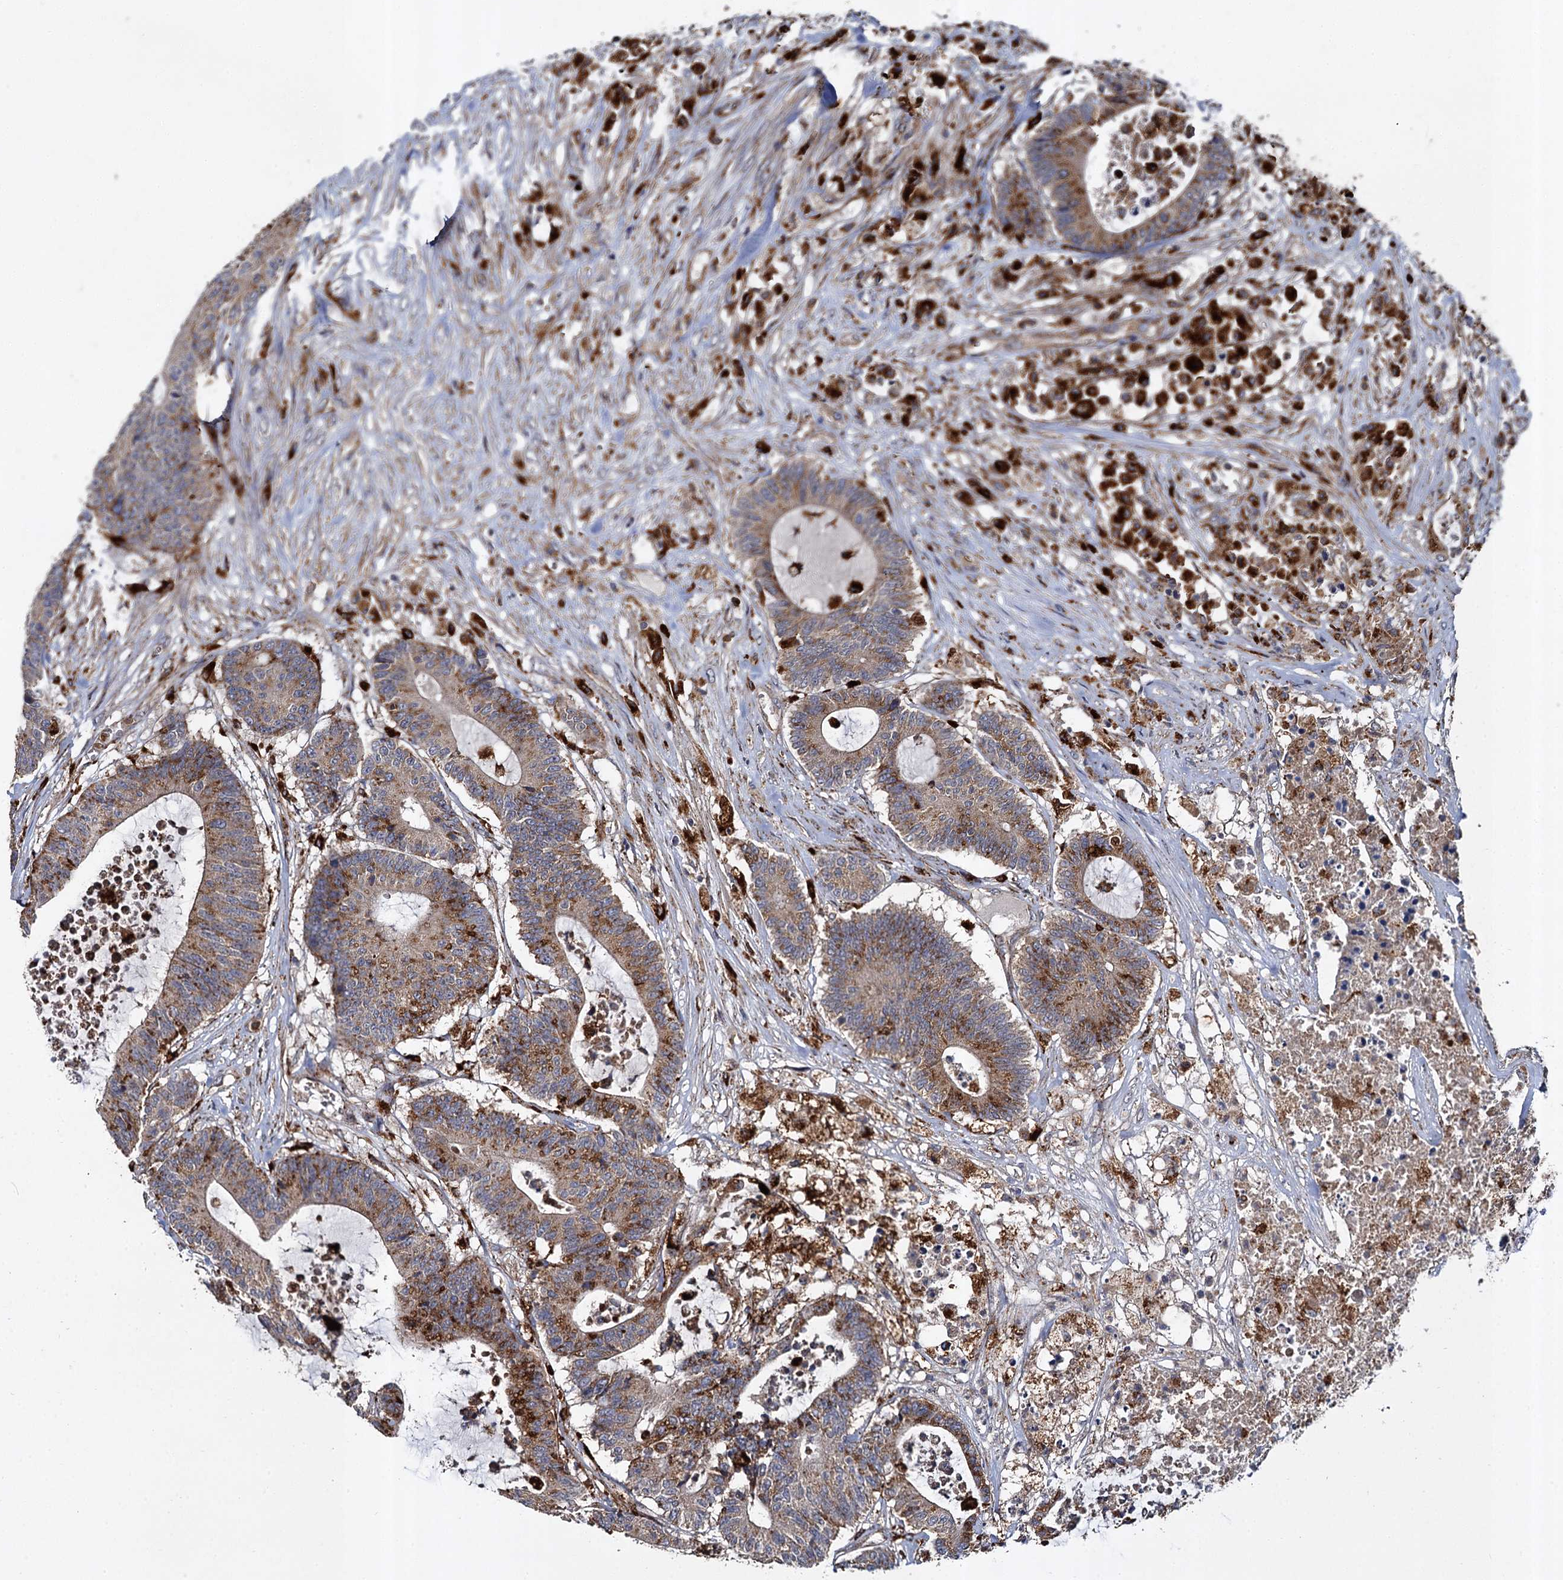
{"staining": {"intensity": "strong", "quantity": "25%-75%", "location": "cytoplasmic/membranous"}, "tissue": "colorectal cancer", "cell_type": "Tumor cells", "image_type": "cancer", "snomed": [{"axis": "morphology", "description": "Adenocarcinoma, NOS"}, {"axis": "topography", "description": "Colon"}], "caption": "IHC of colorectal adenocarcinoma displays high levels of strong cytoplasmic/membranous positivity in about 25%-75% of tumor cells.", "gene": "GBA1", "patient": {"sex": "female", "age": 84}}